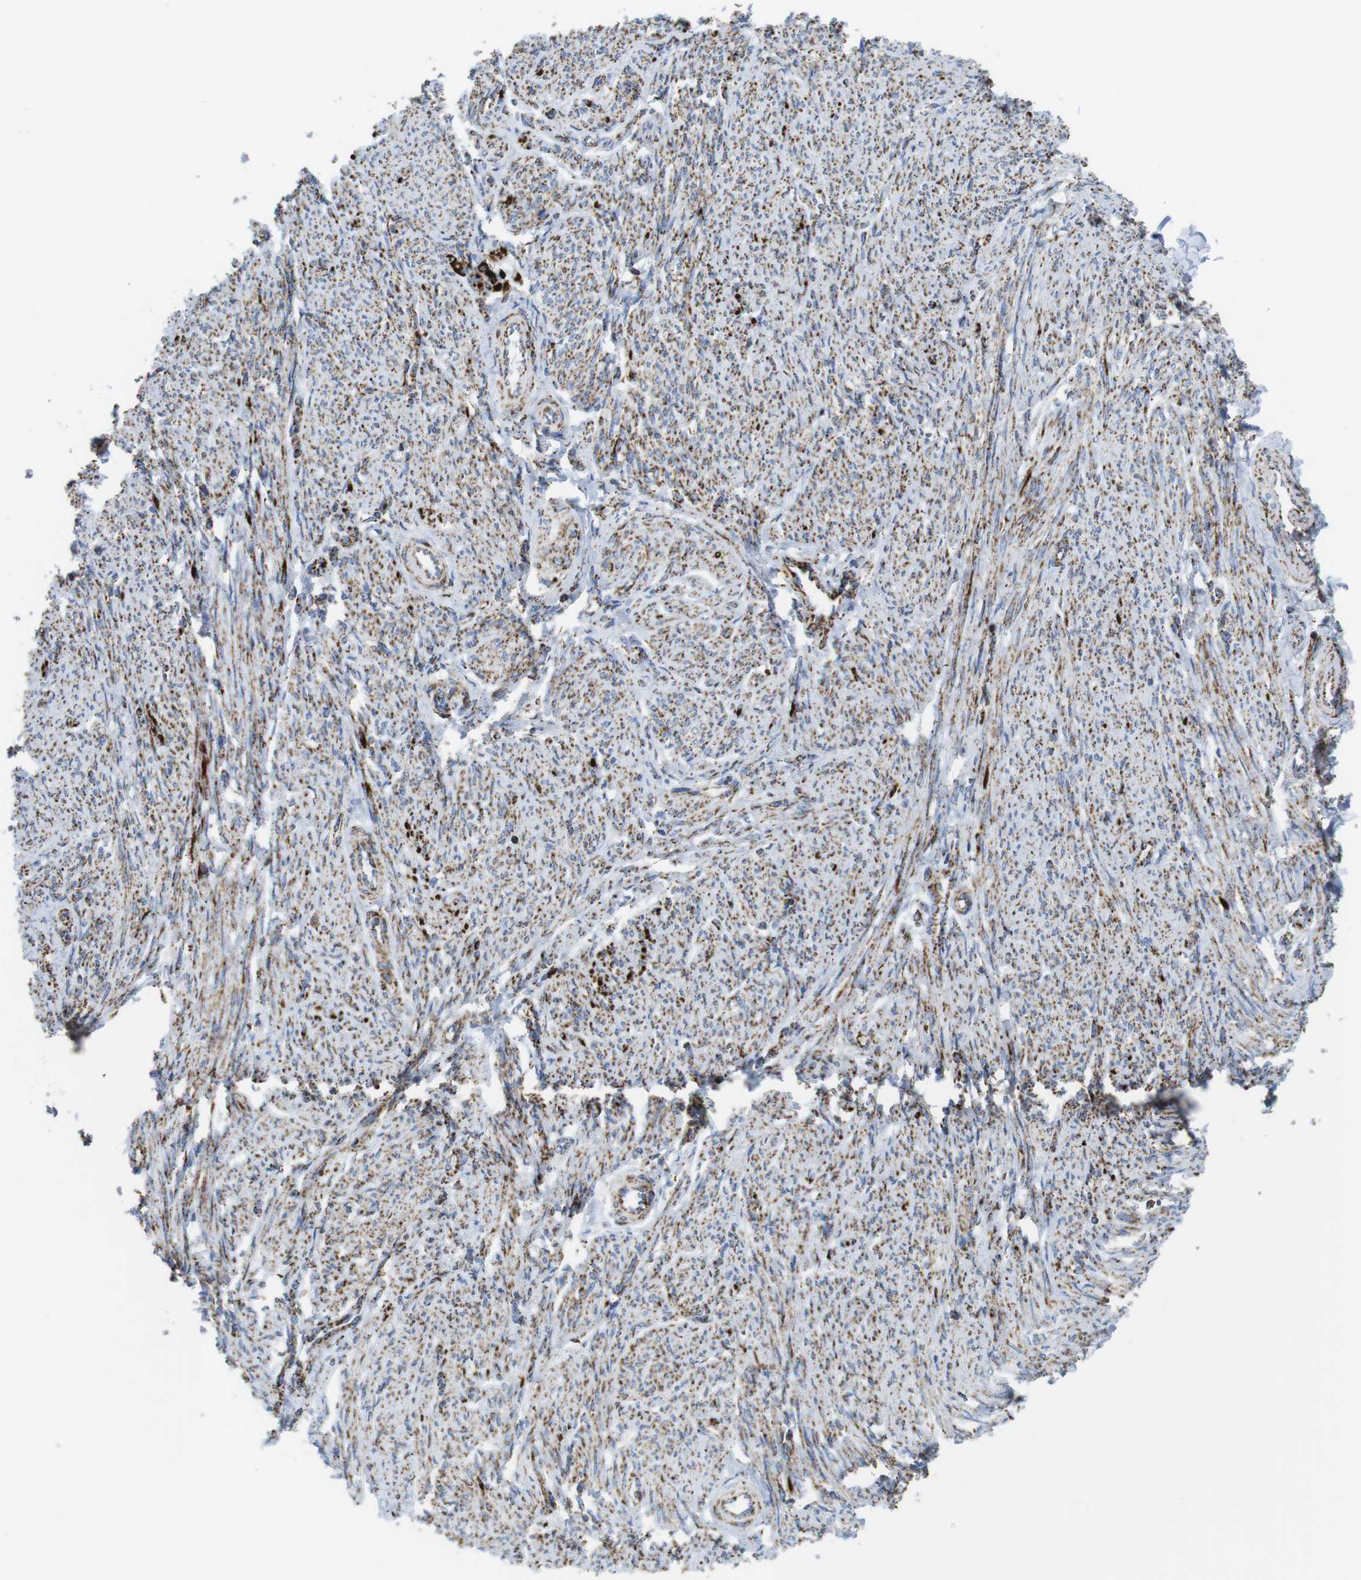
{"staining": {"intensity": "moderate", "quantity": ">75%", "location": "cytoplasmic/membranous"}, "tissue": "smooth muscle", "cell_type": "Smooth muscle cells", "image_type": "normal", "snomed": [{"axis": "morphology", "description": "Normal tissue, NOS"}, {"axis": "topography", "description": "Smooth muscle"}], "caption": "Protein expression analysis of benign smooth muscle demonstrates moderate cytoplasmic/membranous staining in about >75% of smooth muscle cells.", "gene": "ATP5PO", "patient": {"sex": "female", "age": 65}}